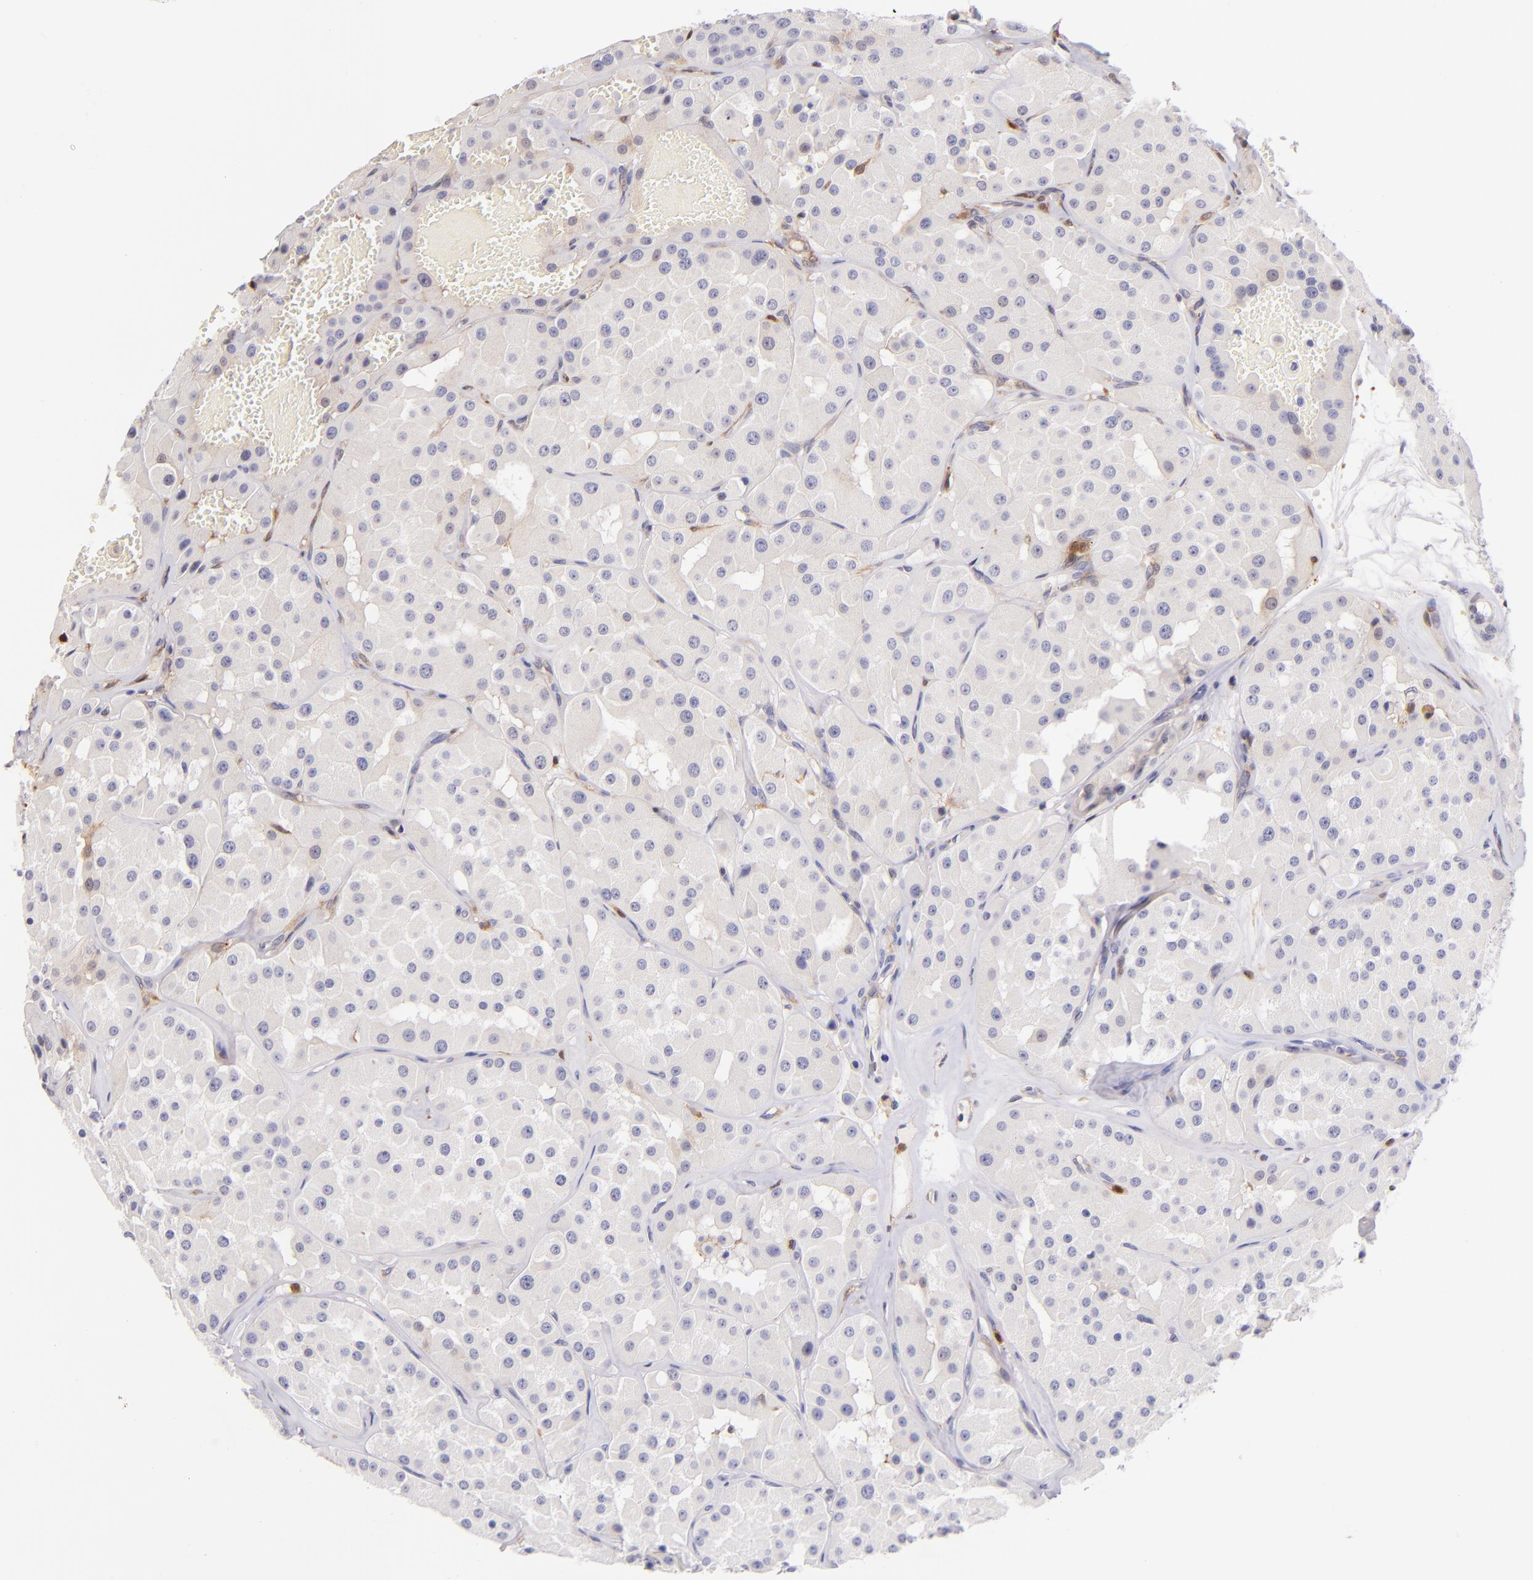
{"staining": {"intensity": "negative", "quantity": "none", "location": "none"}, "tissue": "renal cancer", "cell_type": "Tumor cells", "image_type": "cancer", "snomed": [{"axis": "morphology", "description": "Adenocarcinoma, uncertain malignant potential"}, {"axis": "topography", "description": "Kidney"}], "caption": "Renal cancer stained for a protein using immunohistochemistry (IHC) reveals no staining tumor cells.", "gene": "BTK", "patient": {"sex": "male", "age": 63}}